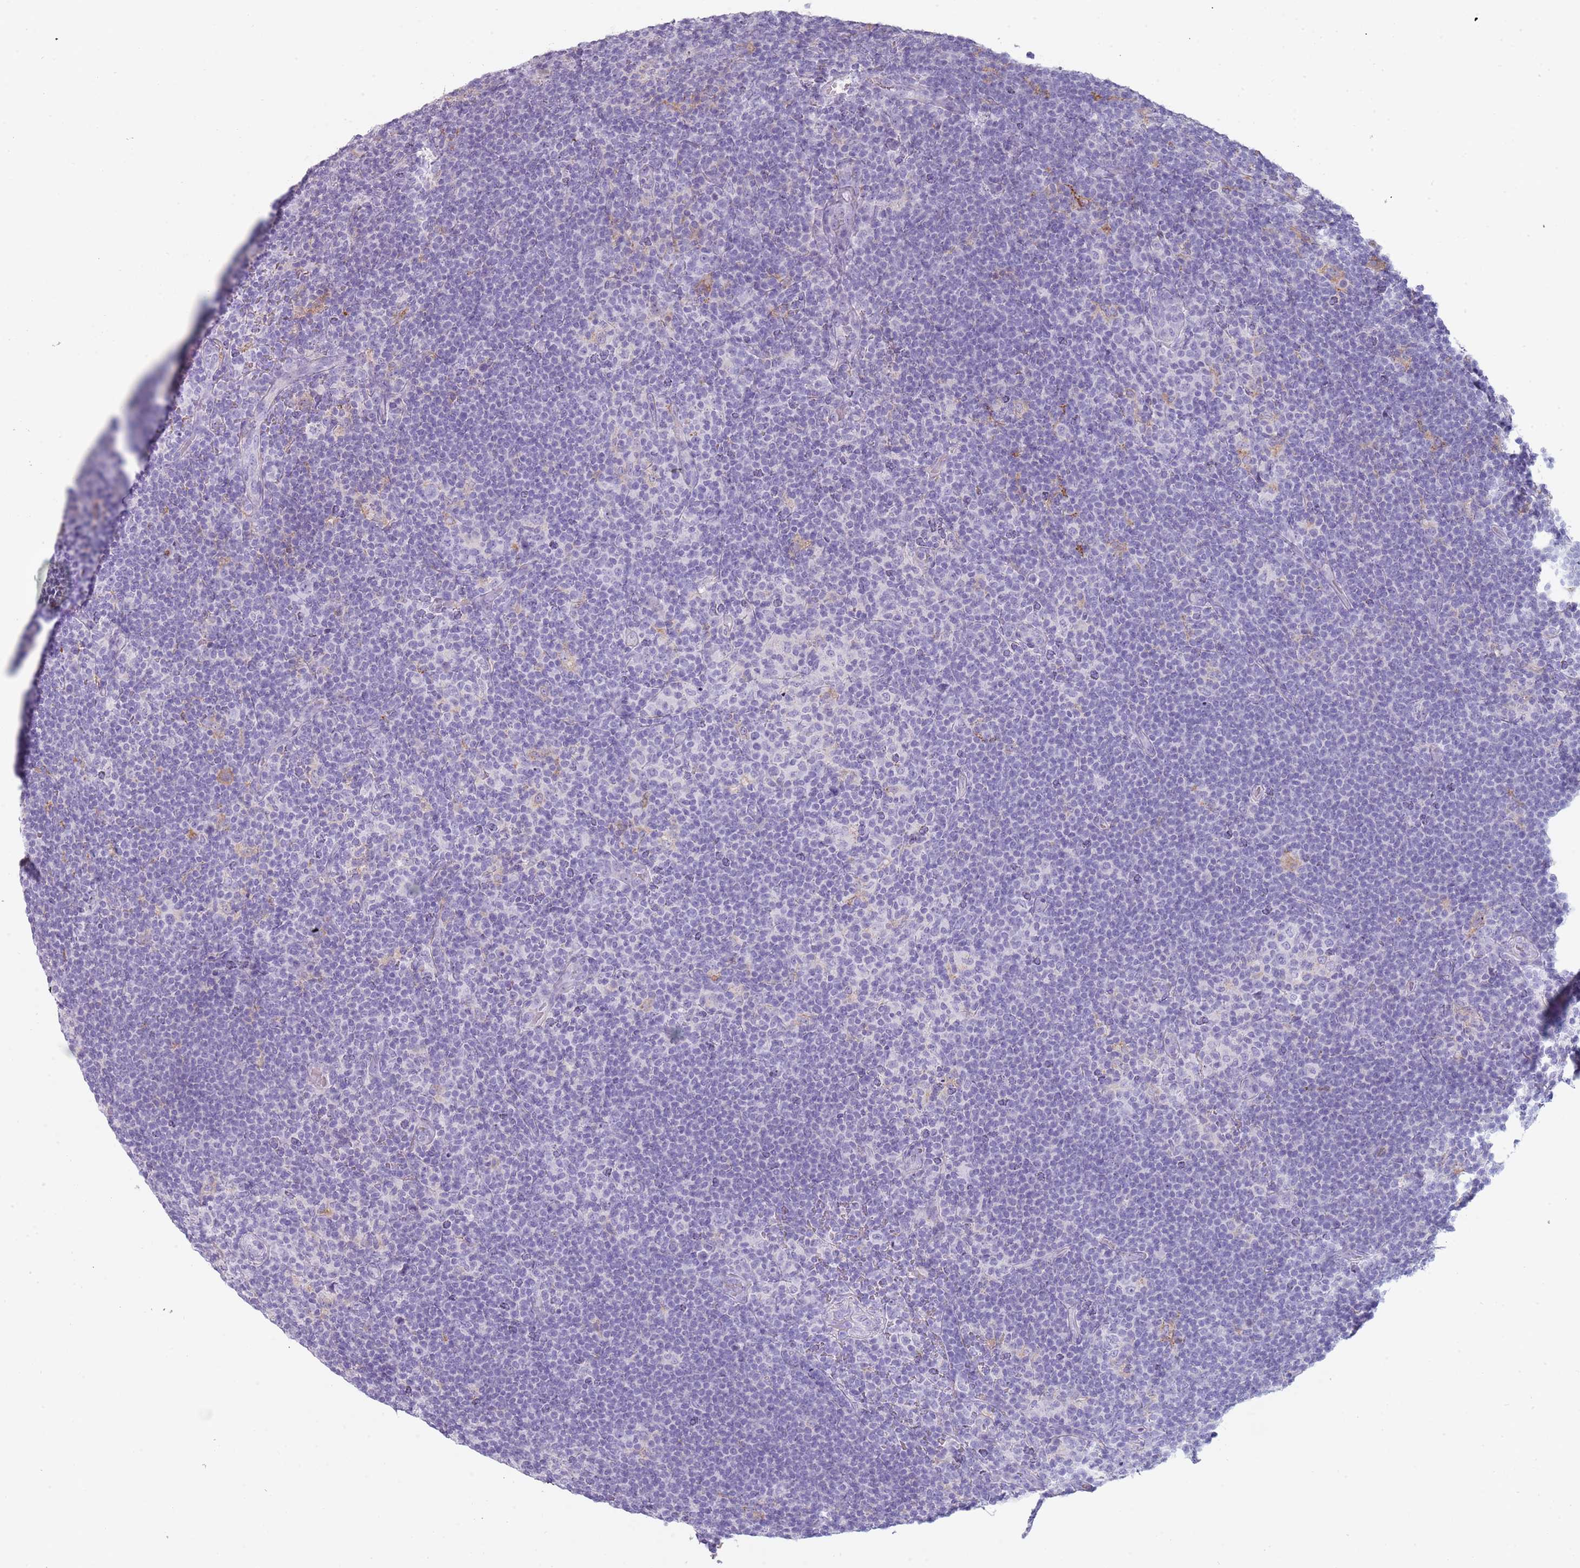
{"staining": {"intensity": "negative", "quantity": "none", "location": "none"}, "tissue": "lymphoma", "cell_type": "Tumor cells", "image_type": "cancer", "snomed": [{"axis": "morphology", "description": "Hodgkin's disease, NOS"}, {"axis": "topography", "description": "Lymph node"}], "caption": "High power microscopy histopathology image of an immunohistochemistry (IHC) image of Hodgkin's disease, revealing no significant positivity in tumor cells. (Brightfield microscopy of DAB IHC at high magnification).", "gene": "COLEC12", "patient": {"sex": "female", "age": 57}}